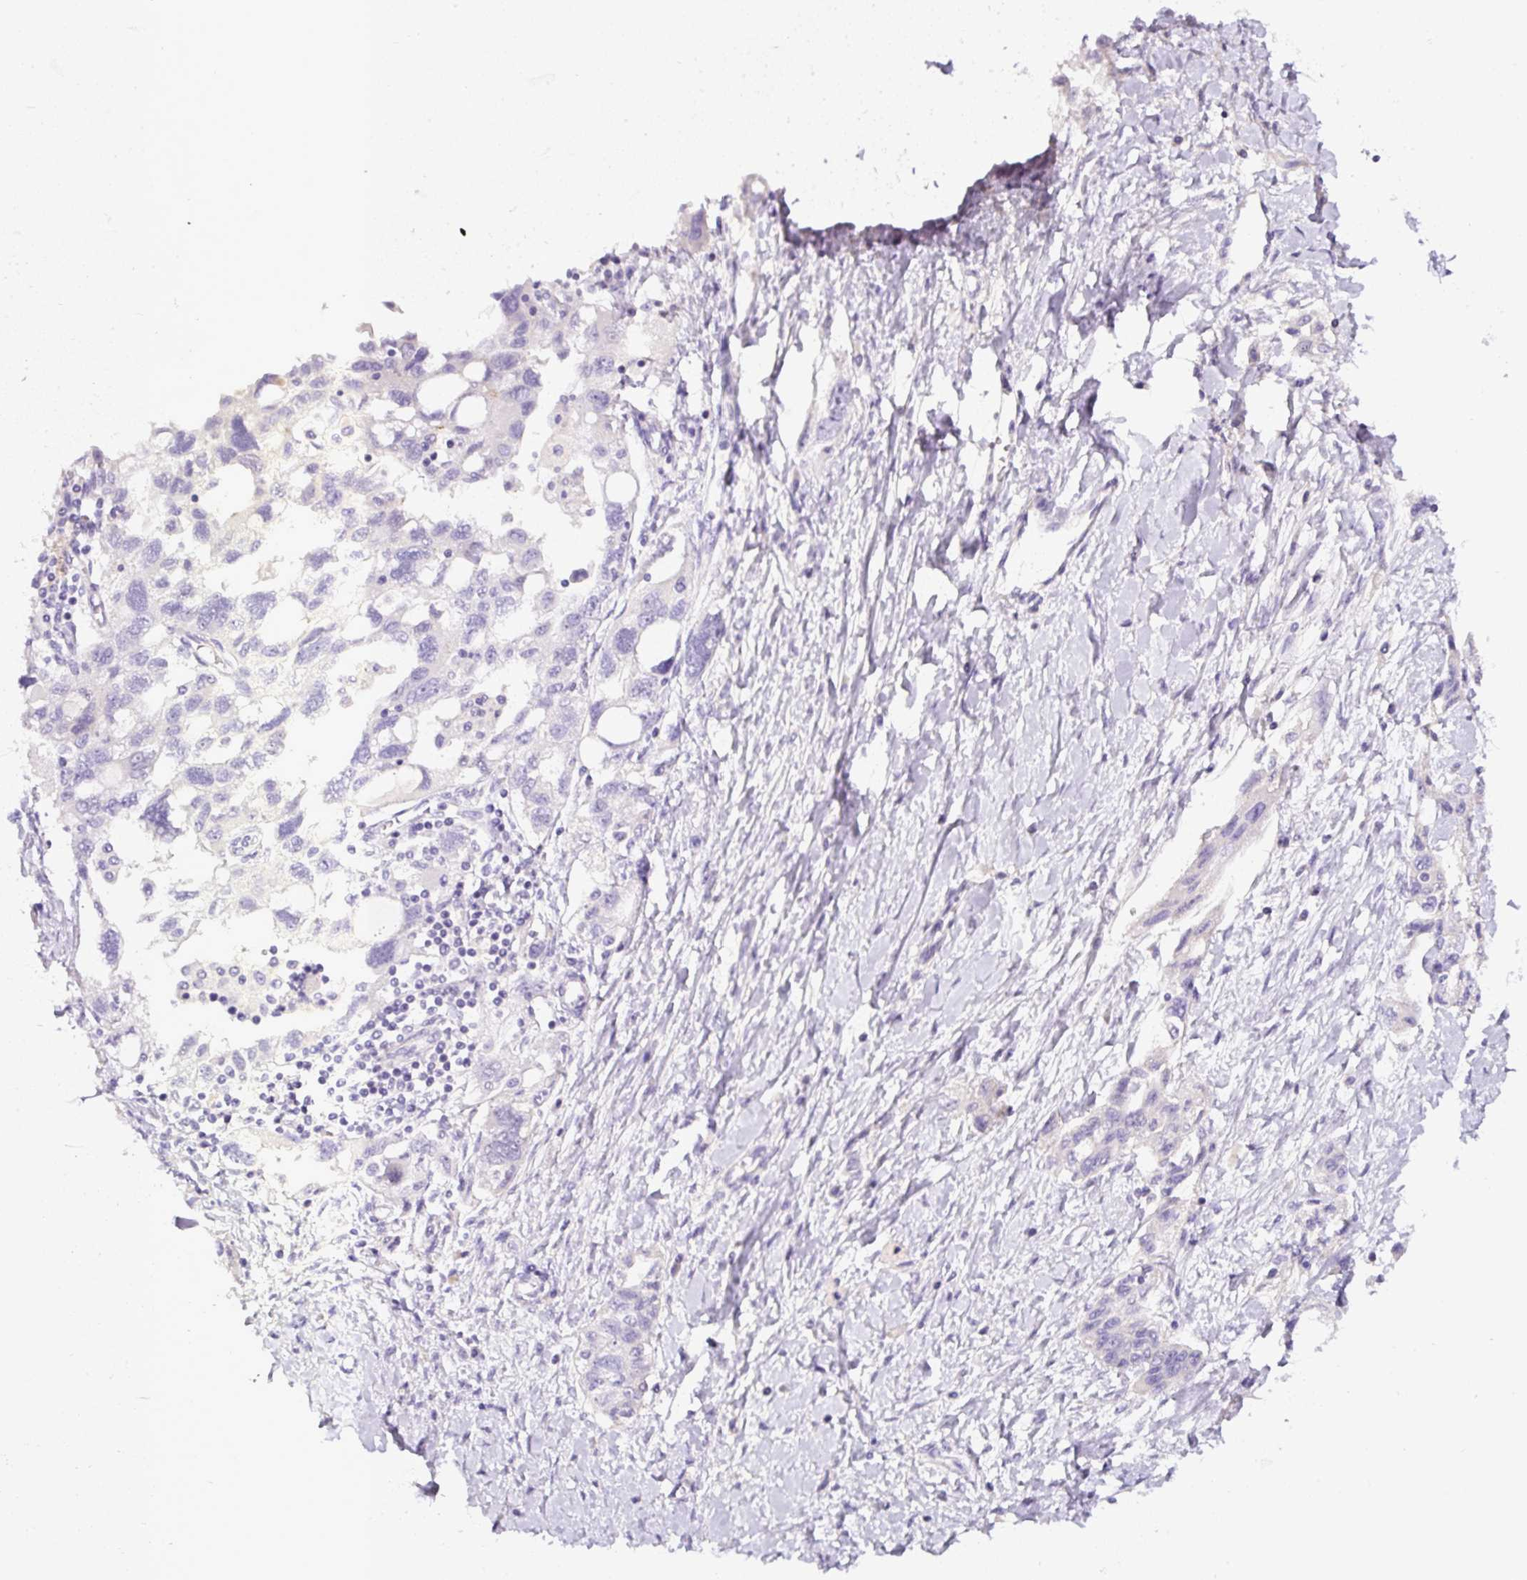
{"staining": {"intensity": "negative", "quantity": "none", "location": "none"}, "tissue": "ovarian cancer", "cell_type": "Tumor cells", "image_type": "cancer", "snomed": [{"axis": "morphology", "description": "Carcinoma, NOS"}, {"axis": "morphology", "description": "Cystadenocarcinoma, serous, NOS"}, {"axis": "topography", "description": "Ovary"}], "caption": "Tumor cells are negative for protein expression in human ovarian serous cystadenocarcinoma. The staining was performed using DAB to visualize the protein expression in brown, while the nuclei were stained in blue with hematoxylin (Magnification: 20x).", "gene": "OR14A2", "patient": {"sex": "female", "age": 69}}